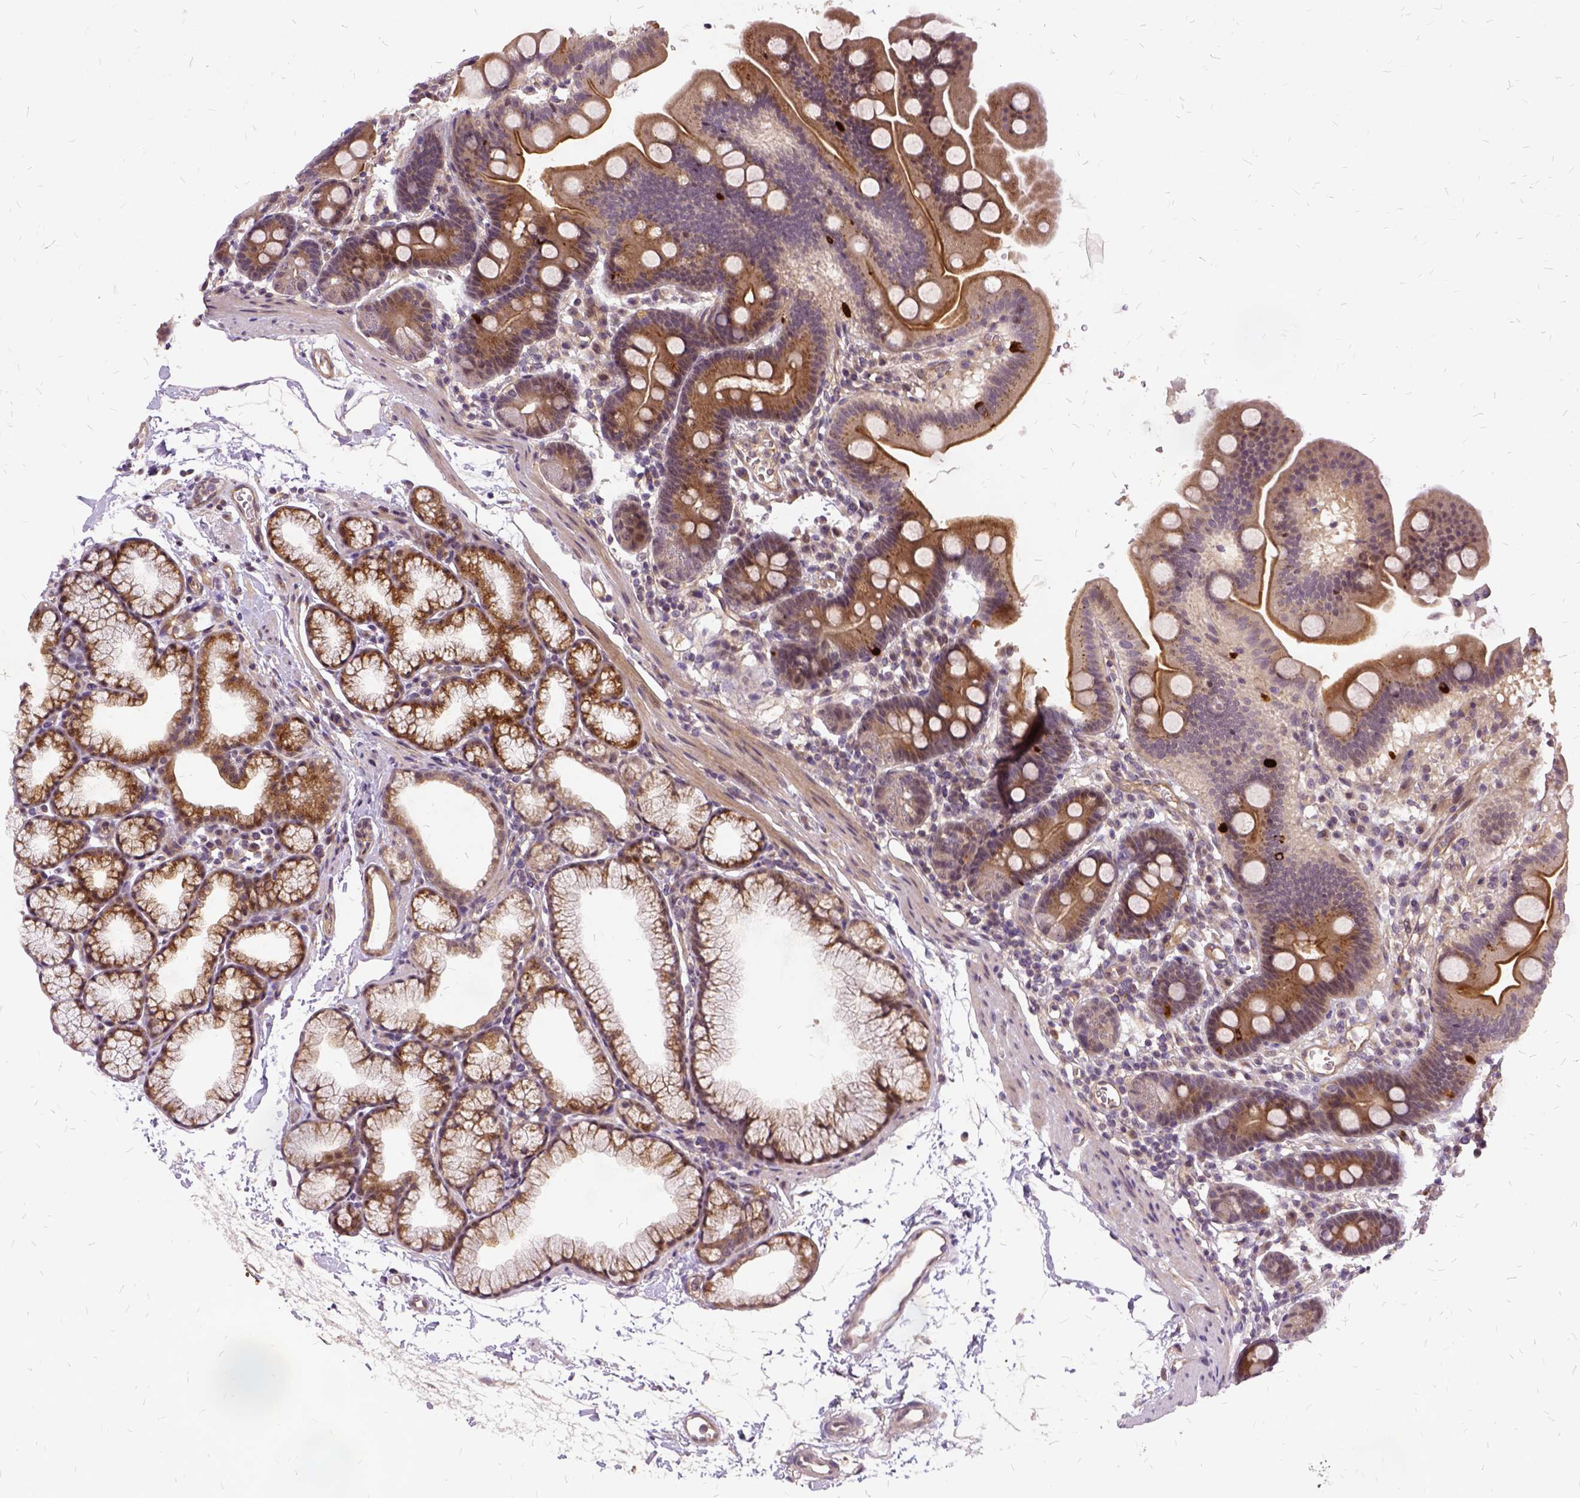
{"staining": {"intensity": "strong", "quantity": "25%-75%", "location": "cytoplasmic/membranous"}, "tissue": "duodenum", "cell_type": "Glandular cells", "image_type": "normal", "snomed": [{"axis": "morphology", "description": "Normal tissue, NOS"}, {"axis": "topography", "description": "Duodenum"}], "caption": "Protein expression analysis of benign duodenum demonstrates strong cytoplasmic/membranous expression in approximately 25%-75% of glandular cells. The staining was performed using DAB to visualize the protein expression in brown, while the nuclei were stained in blue with hematoxylin (Magnification: 20x).", "gene": "ILRUN", "patient": {"sex": "male", "age": 59}}